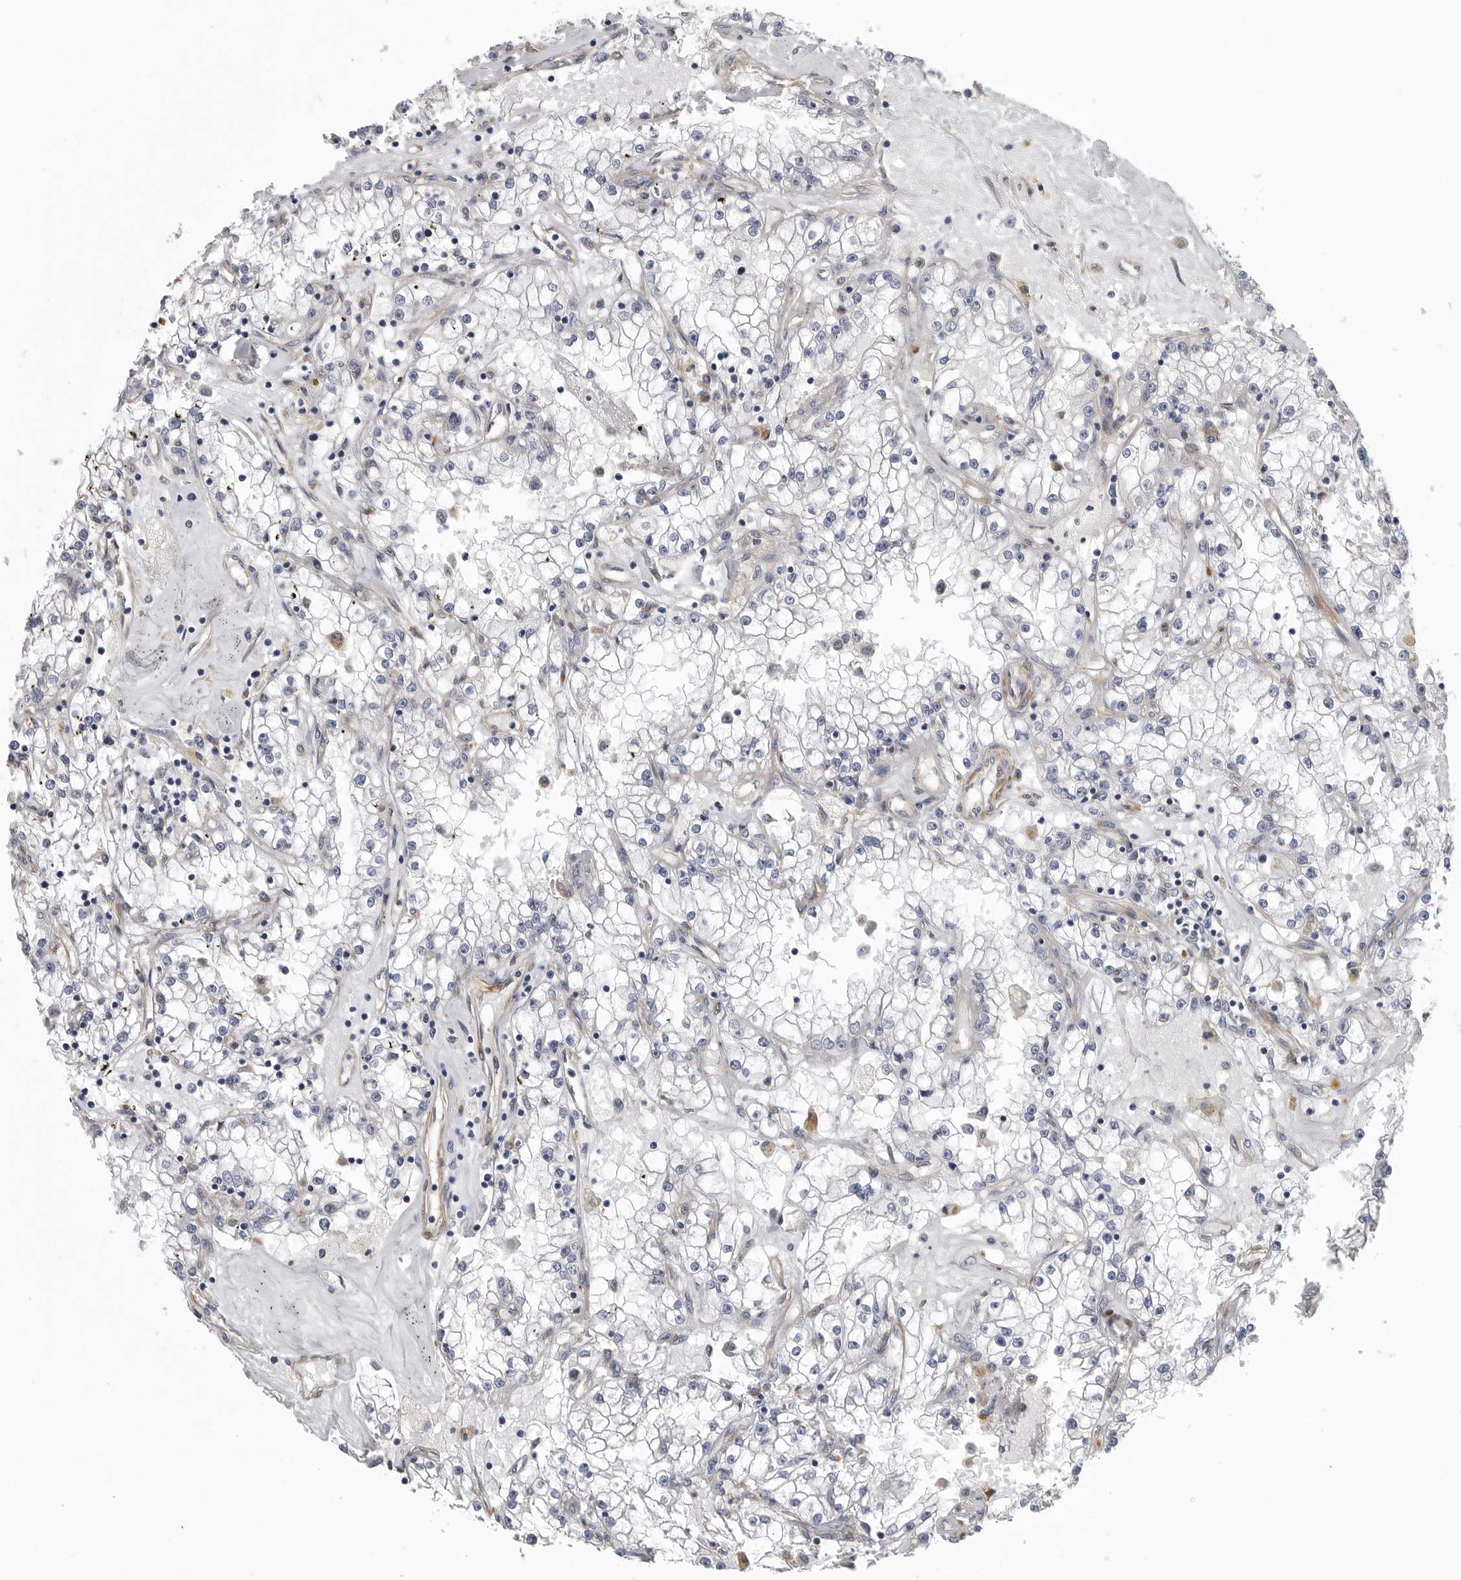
{"staining": {"intensity": "negative", "quantity": "none", "location": "none"}, "tissue": "renal cancer", "cell_type": "Tumor cells", "image_type": "cancer", "snomed": [{"axis": "morphology", "description": "Adenocarcinoma, NOS"}, {"axis": "topography", "description": "Kidney"}], "caption": "IHC histopathology image of renal cancer (adenocarcinoma) stained for a protein (brown), which demonstrates no staining in tumor cells. (Brightfield microscopy of DAB IHC at high magnification).", "gene": "OXR1", "patient": {"sex": "male", "age": 56}}